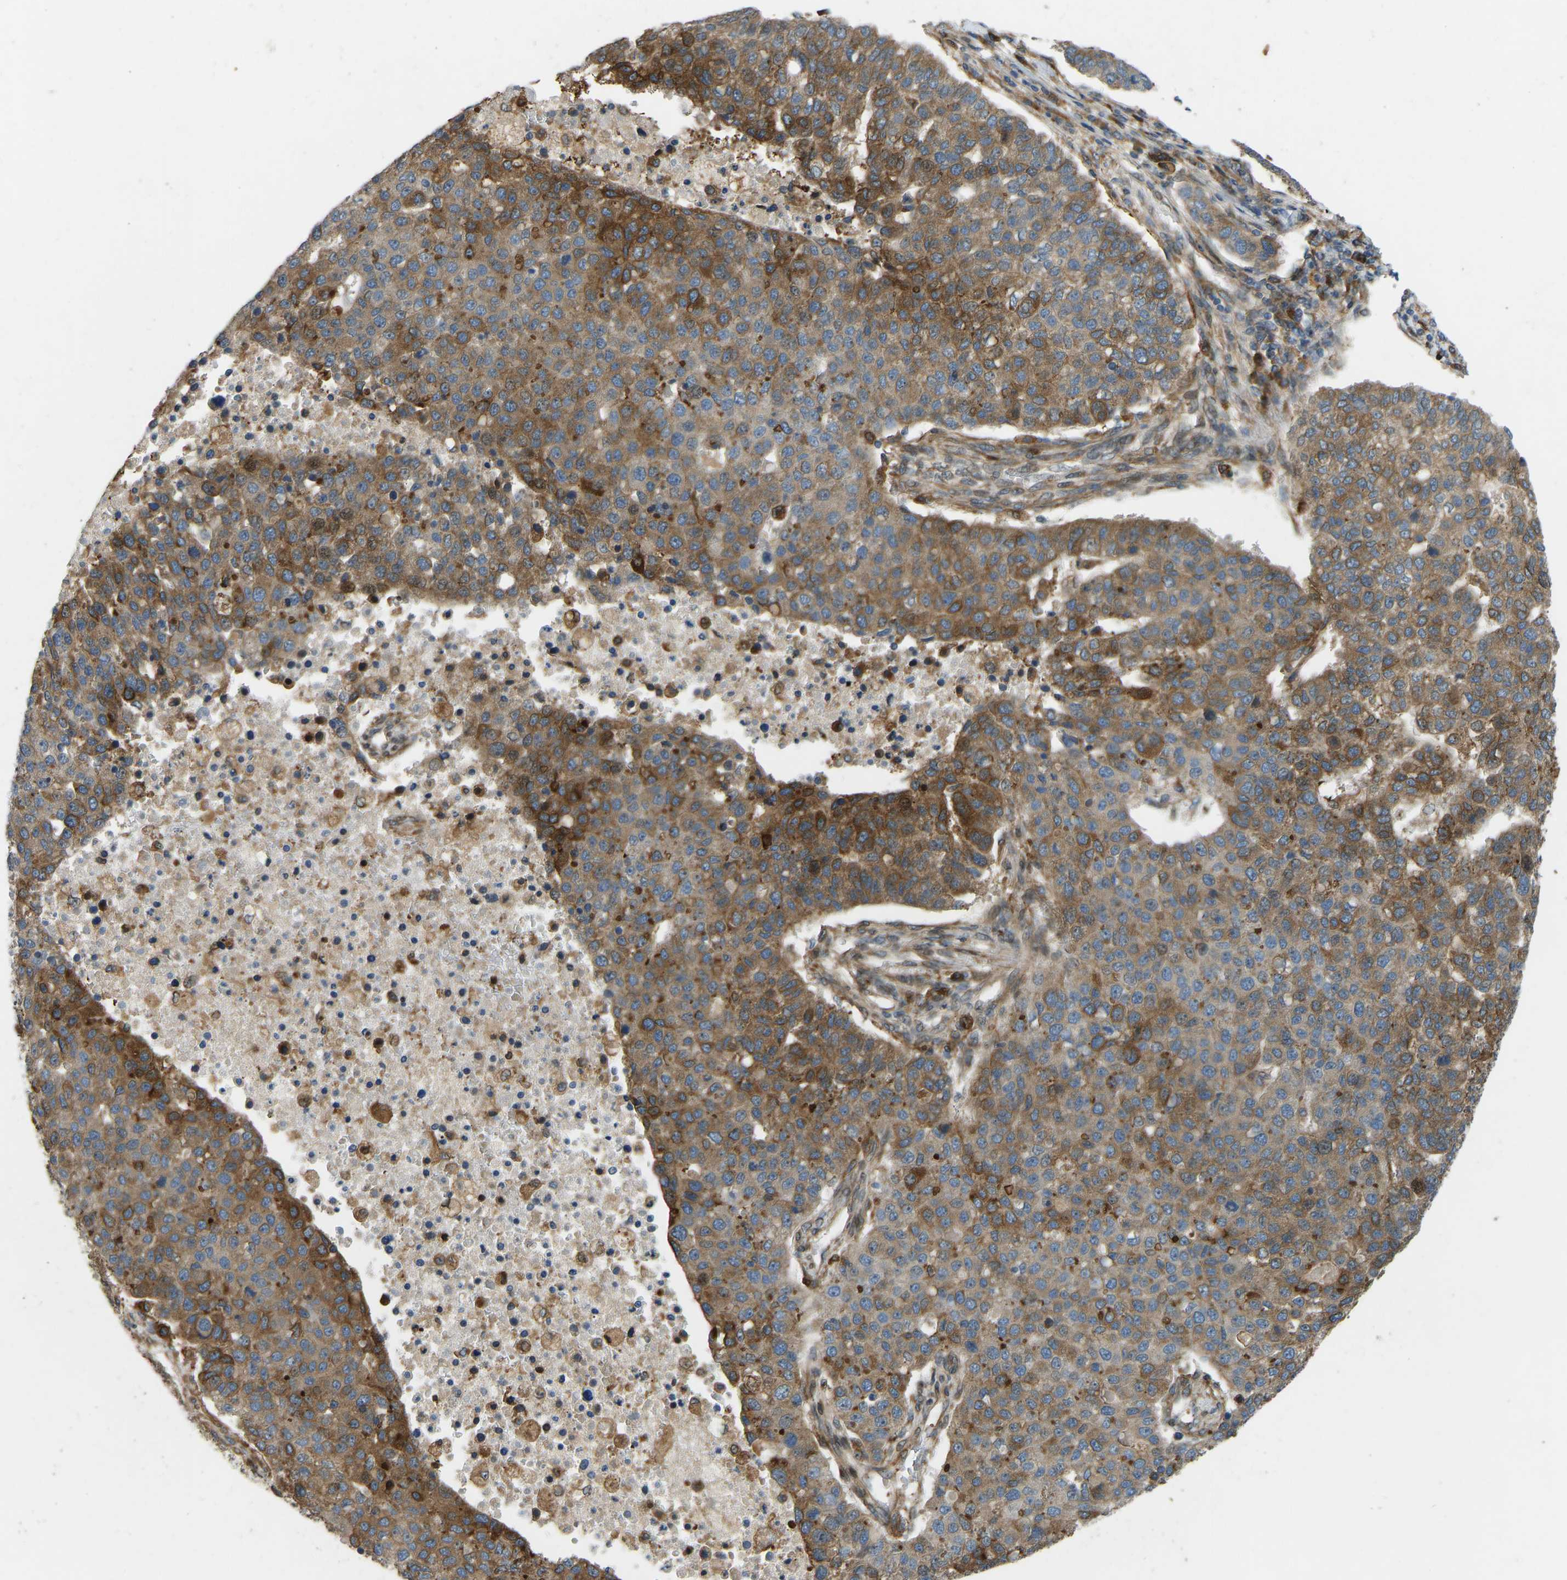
{"staining": {"intensity": "strong", "quantity": ">75%", "location": "cytoplasmic/membranous"}, "tissue": "pancreatic cancer", "cell_type": "Tumor cells", "image_type": "cancer", "snomed": [{"axis": "morphology", "description": "Adenocarcinoma, NOS"}, {"axis": "topography", "description": "Pancreas"}], "caption": "A high-resolution image shows immunohistochemistry staining of pancreatic cancer (adenocarcinoma), which shows strong cytoplasmic/membranous staining in approximately >75% of tumor cells.", "gene": "OS9", "patient": {"sex": "female", "age": 61}}